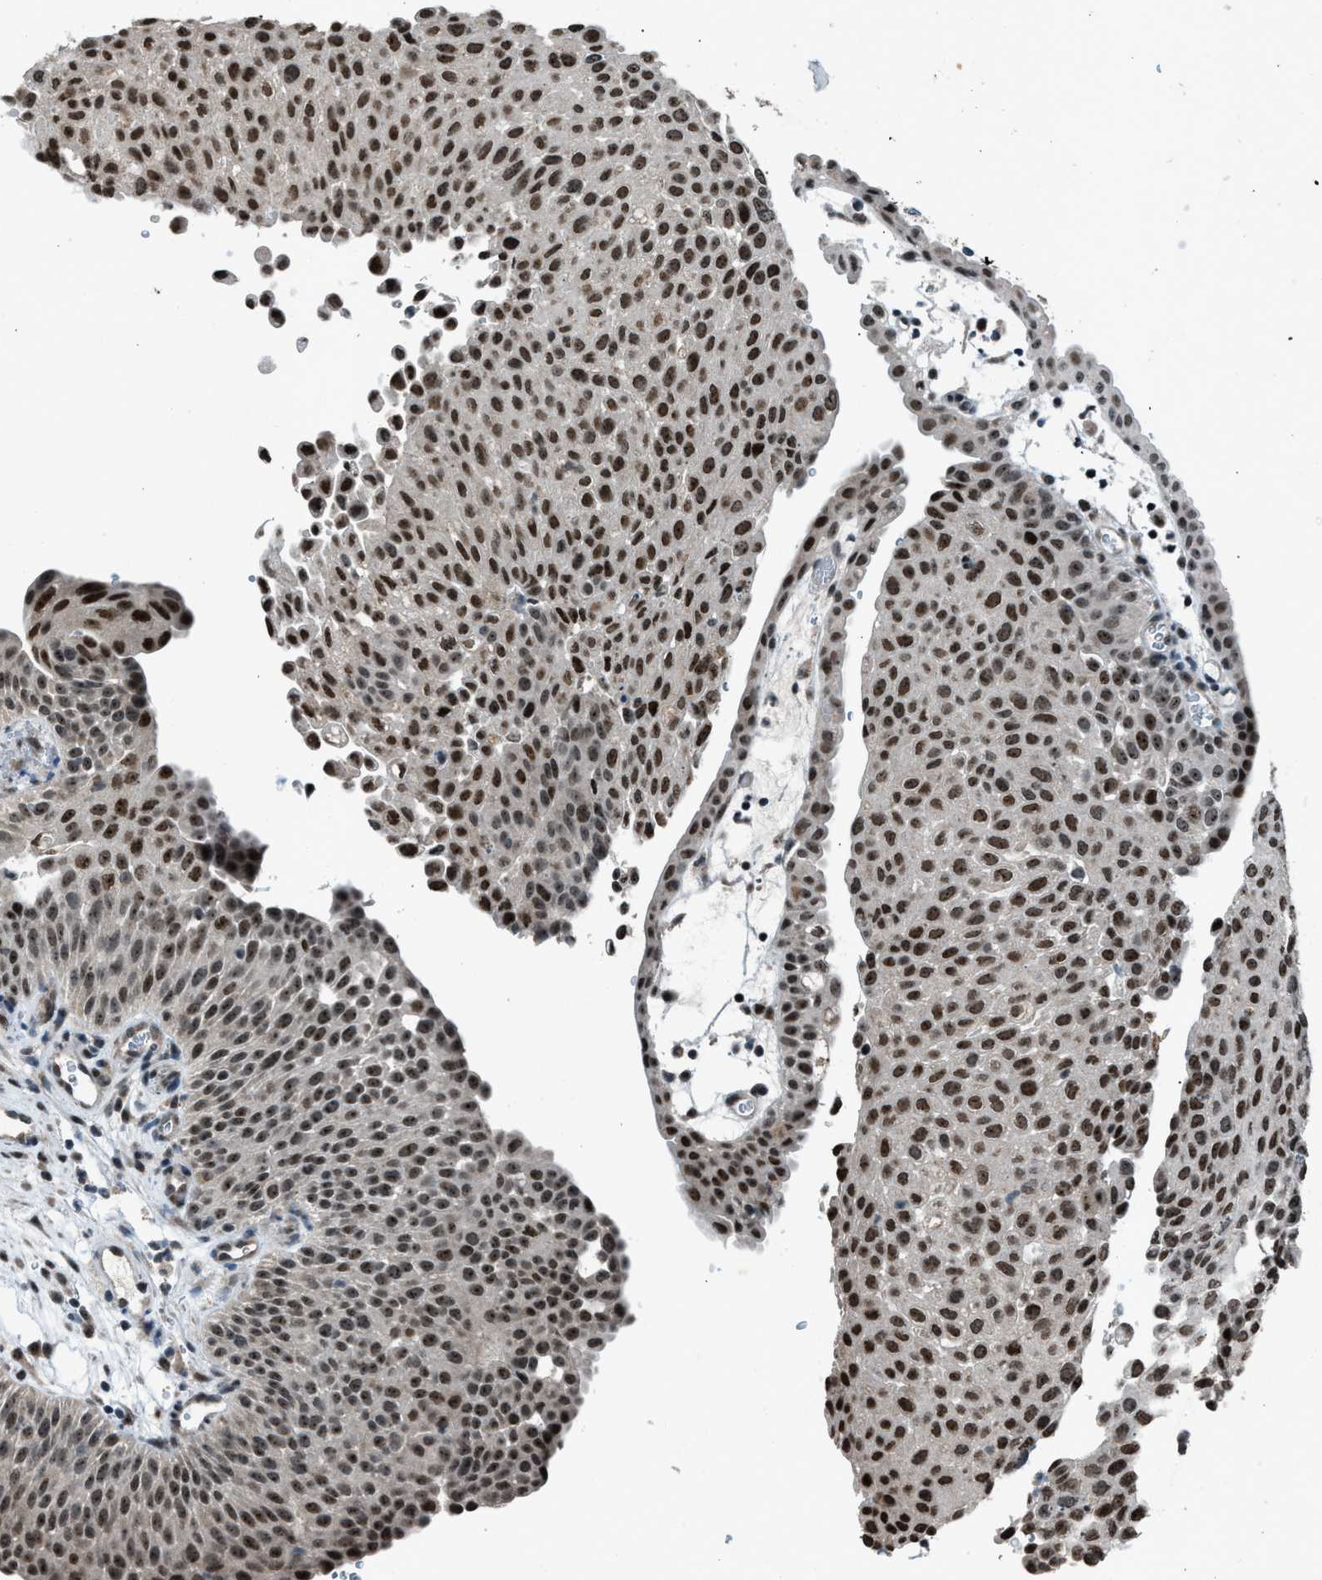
{"staining": {"intensity": "strong", "quantity": ">75%", "location": "nuclear"}, "tissue": "urothelial cancer", "cell_type": "Tumor cells", "image_type": "cancer", "snomed": [{"axis": "morphology", "description": "Urothelial carcinoma, Low grade"}, {"axis": "morphology", "description": "Urothelial carcinoma, High grade"}, {"axis": "topography", "description": "Urinary bladder"}], "caption": "Protein staining demonstrates strong nuclear staining in approximately >75% of tumor cells in urothelial cancer.", "gene": "ADCY1", "patient": {"sex": "male", "age": 35}}